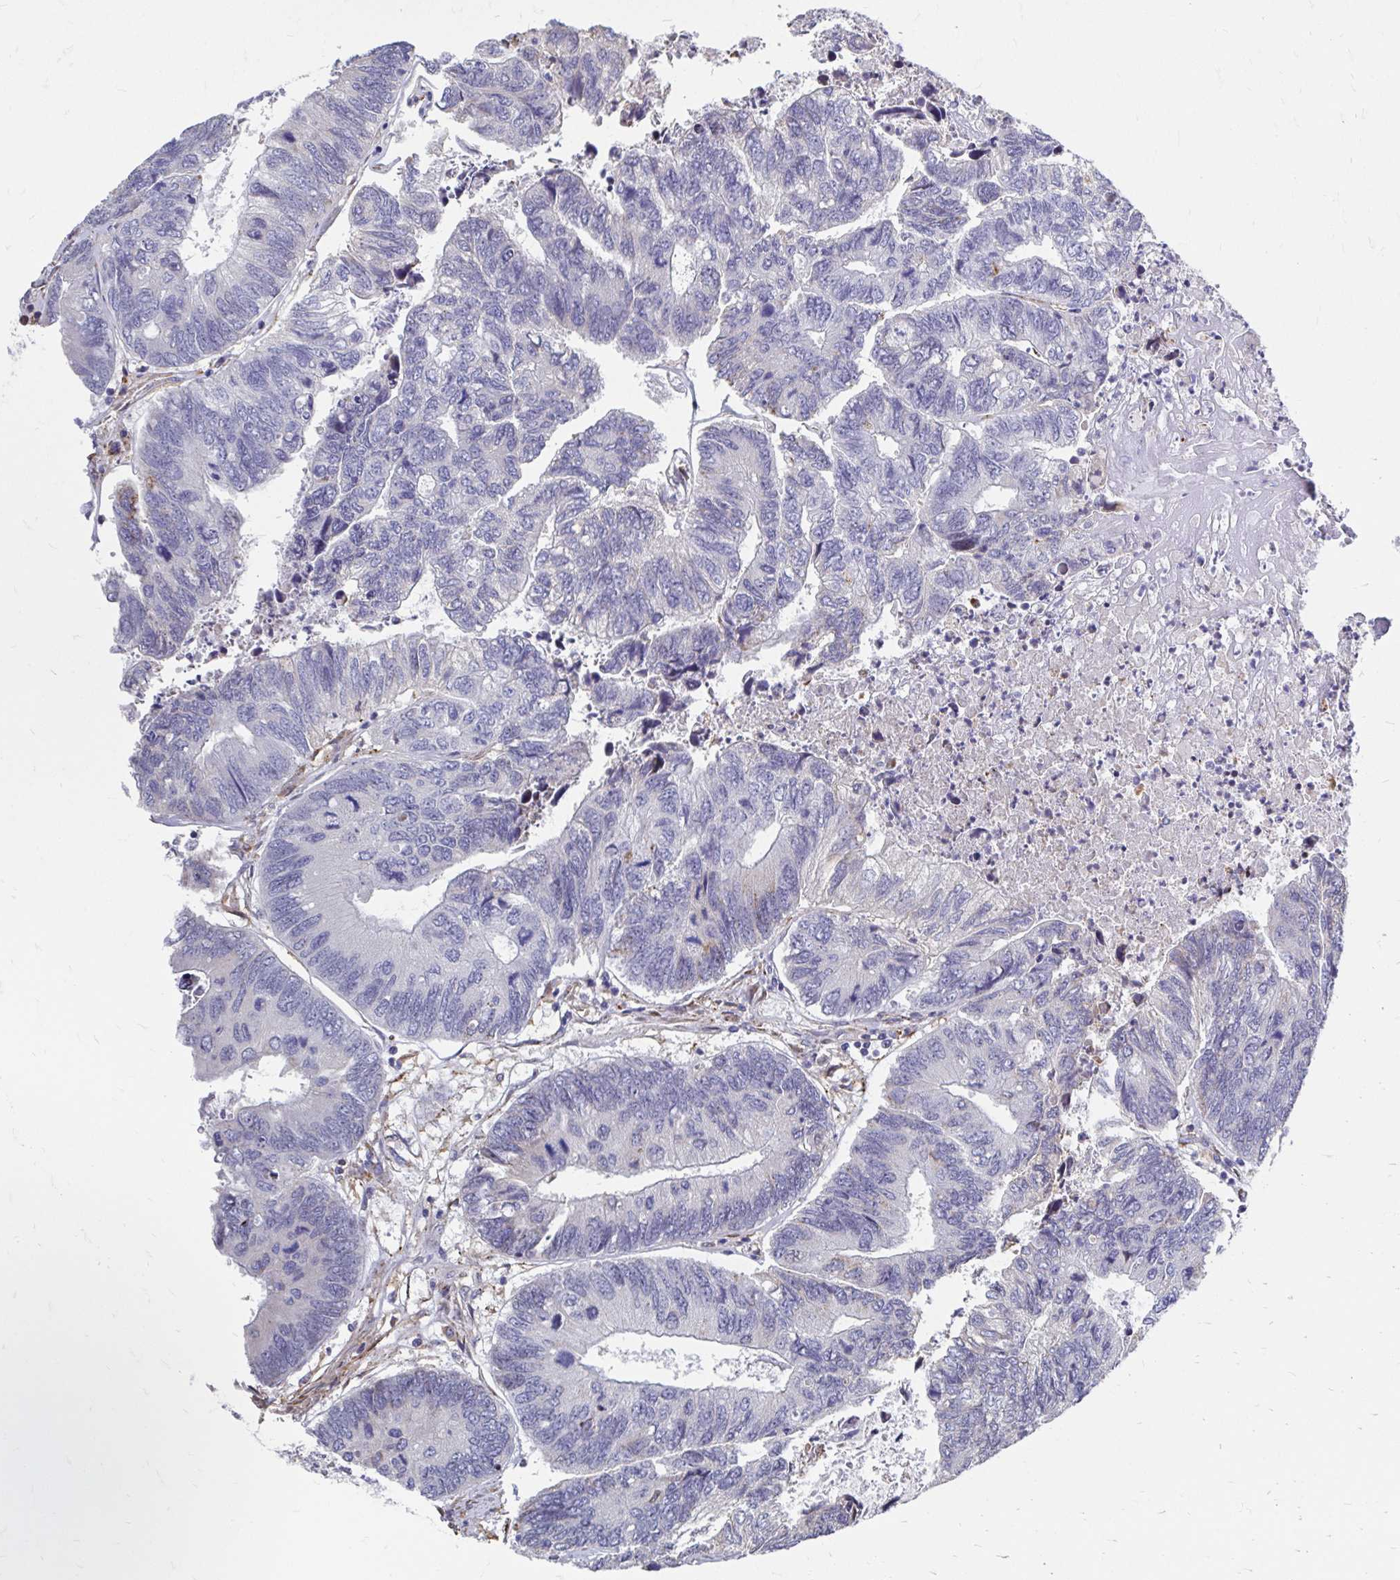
{"staining": {"intensity": "negative", "quantity": "none", "location": "none"}, "tissue": "colorectal cancer", "cell_type": "Tumor cells", "image_type": "cancer", "snomed": [{"axis": "morphology", "description": "Adenocarcinoma, NOS"}, {"axis": "topography", "description": "Colon"}], "caption": "IHC image of neoplastic tissue: colorectal cancer stained with DAB (3,3'-diaminobenzidine) exhibits no significant protein staining in tumor cells.", "gene": "CDKL1", "patient": {"sex": "female", "age": 67}}